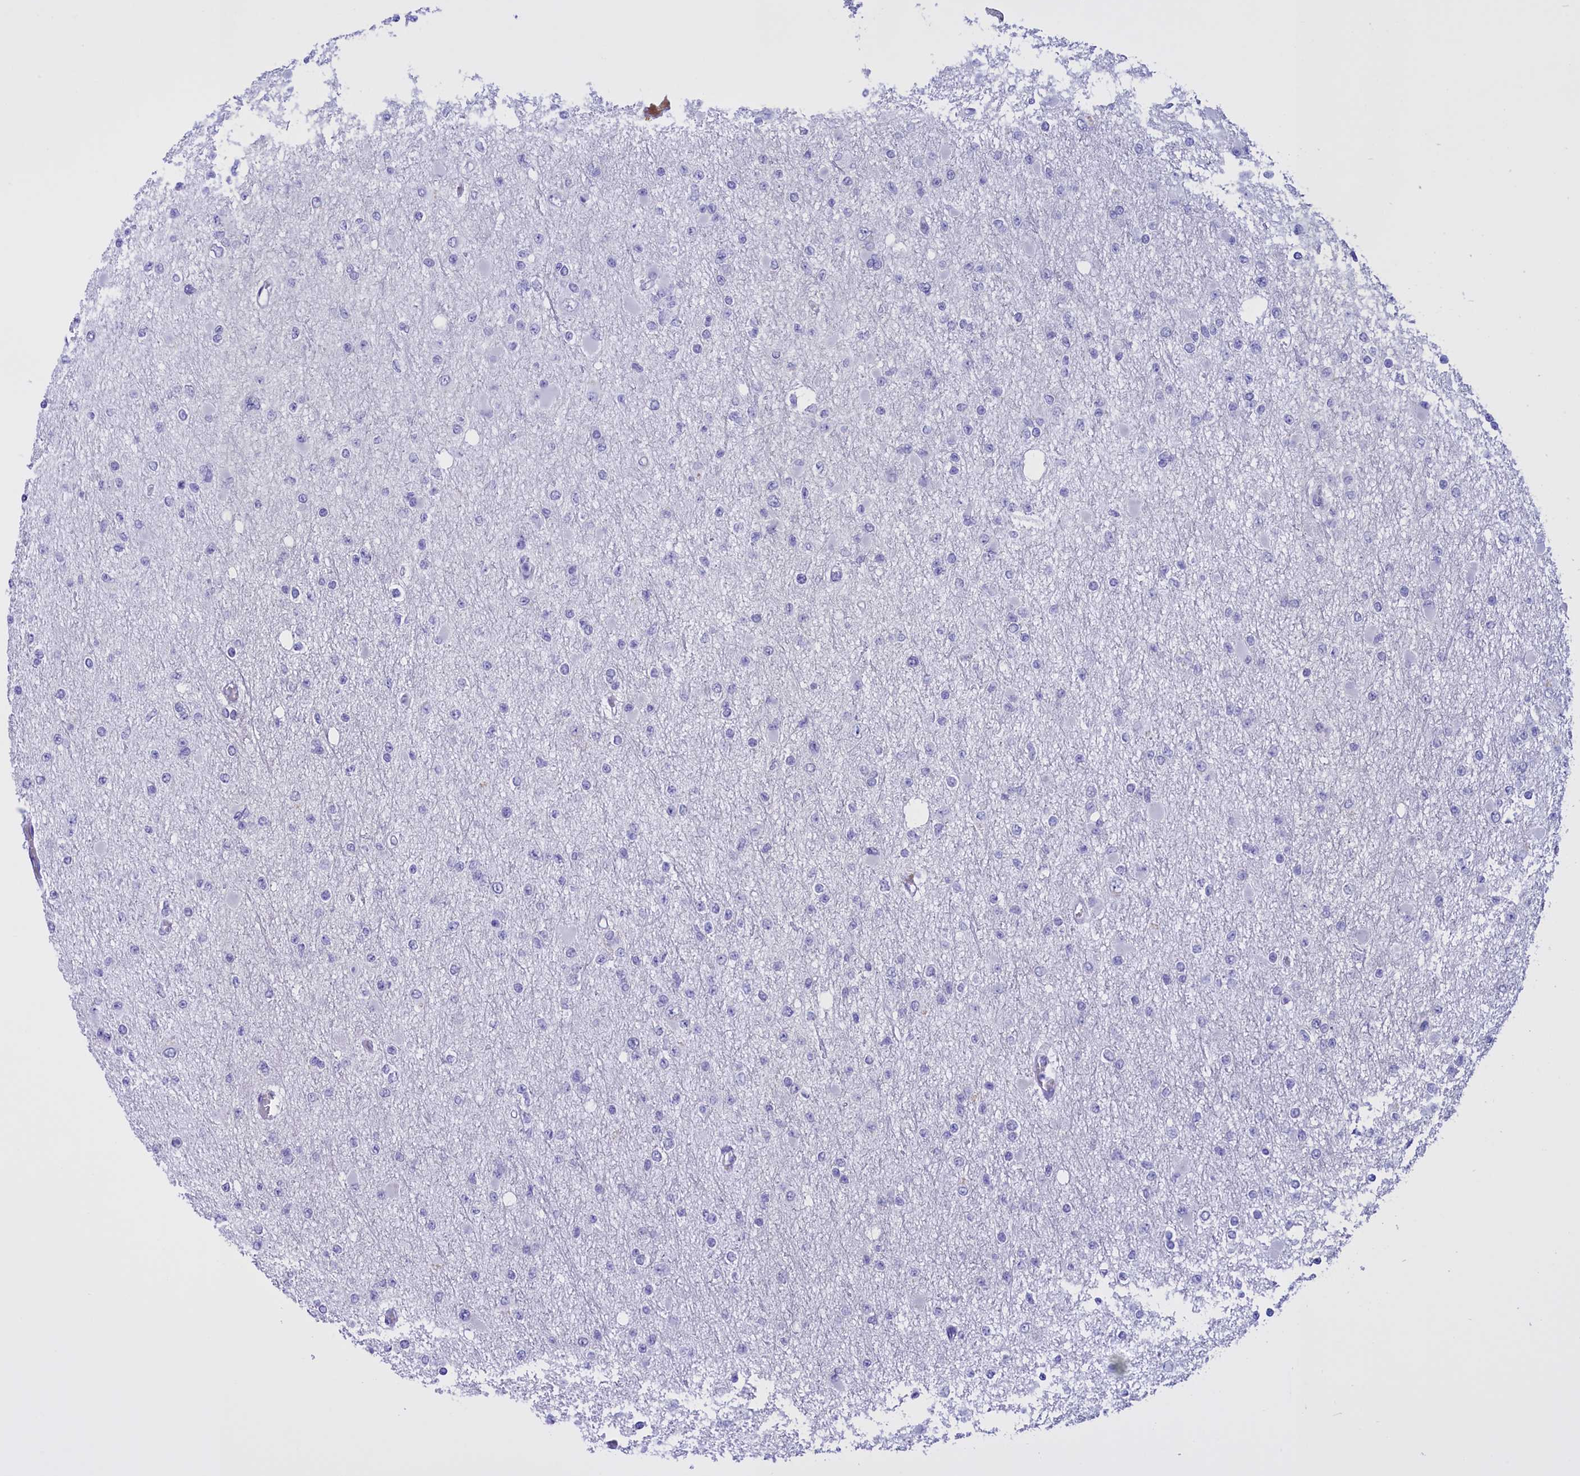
{"staining": {"intensity": "negative", "quantity": "none", "location": "none"}, "tissue": "glioma", "cell_type": "Tumor cells", "image_type": "cancer", "snomed": [{"axis": "morphology", "description": "Glioma, malignant, Low grade"}, {"axis": "topography", "description": "Brain"}], "caption": "There is no significant expression in tumor cells of glioma. Brightfield microscopy of IHC stained with DAB (3,3'-diaminobenzidine) (brown) and hematoxylin (blue), captured at high magnification.", "gene": "PROK2", "patient": {"sex": "female", "age": 22}}